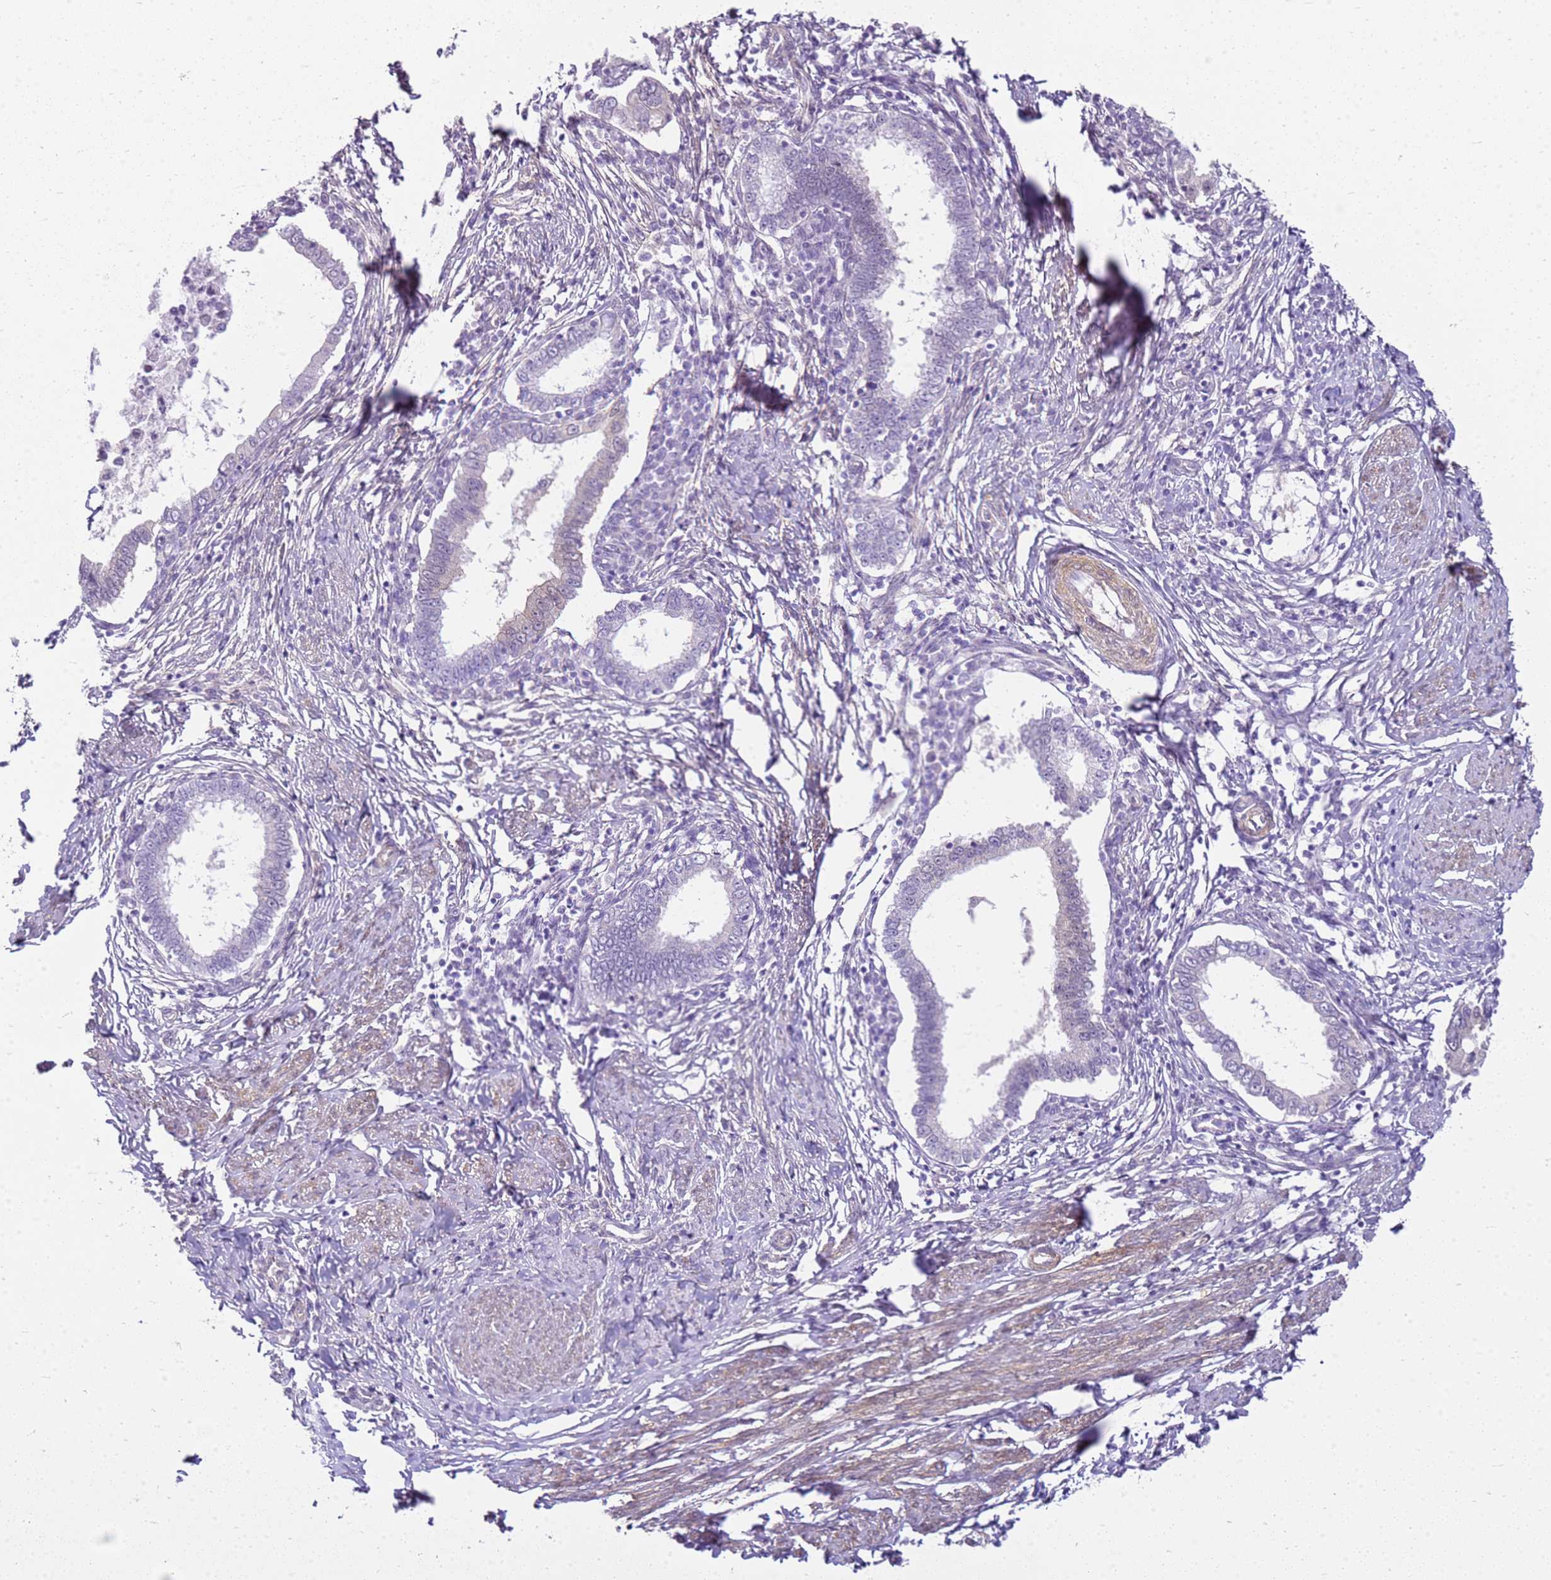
{"staining": {"intensity": "negative", "quantity": "none", "location": "none"}, "tissue": "cervical cancer", "cell_type": "Tumor cells", "image_type": "cancer", "snomed": [{"axis": "morphology", "description": "Adenocarcinoma, NOS"}, {"axis": "topography", "description": "Cervix"}], "caption": "This is an immunohistochemistry (IHC) image of human cervical cancer. There is no expression in tumor cells.", "gene": "HSPB1", "patient": {"sex": "female", "age": 36}}